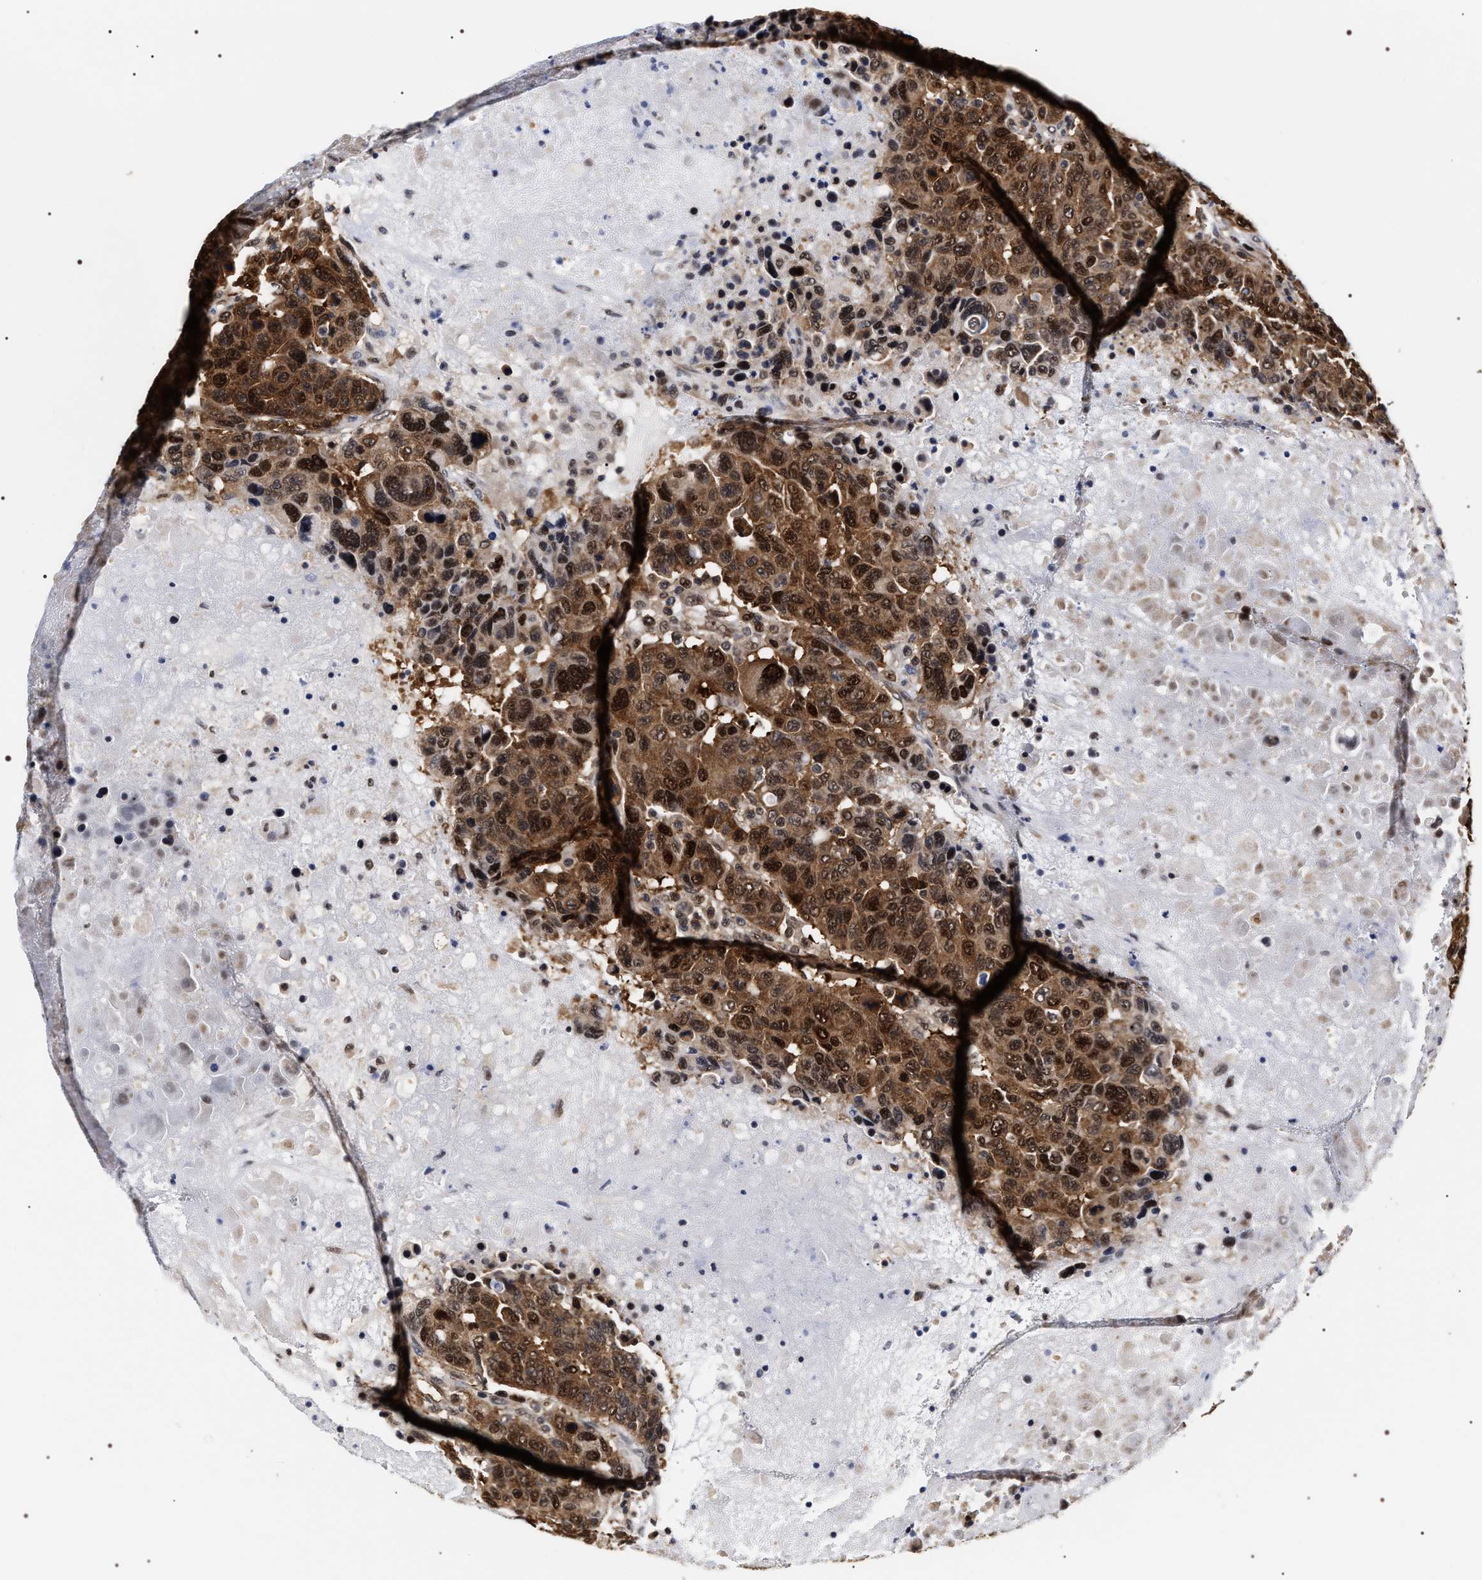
{"staining": {"intensity": "strong", "quantity": ">75%", "location": "cytoplasmic/membranous,nuclear"}, "tissue": "breast cancer", "cell_type": "Tumor cells", "image_type": "cancer", "snomed": [{"axis": "morphology", "description": "Duct carcinoma"}, {"axis": "topography", "description": "Breast"}], "caption": "Approximately >75% of tumor cells in human breast cancer (invasive ductal carcinoma) show strong cytoplasmic/membranous and nuclear protein positivity as visualized by brown immunohistochemical staining.", "gene": "BAG6", "patient": {"sex": "female", "age": 37}}